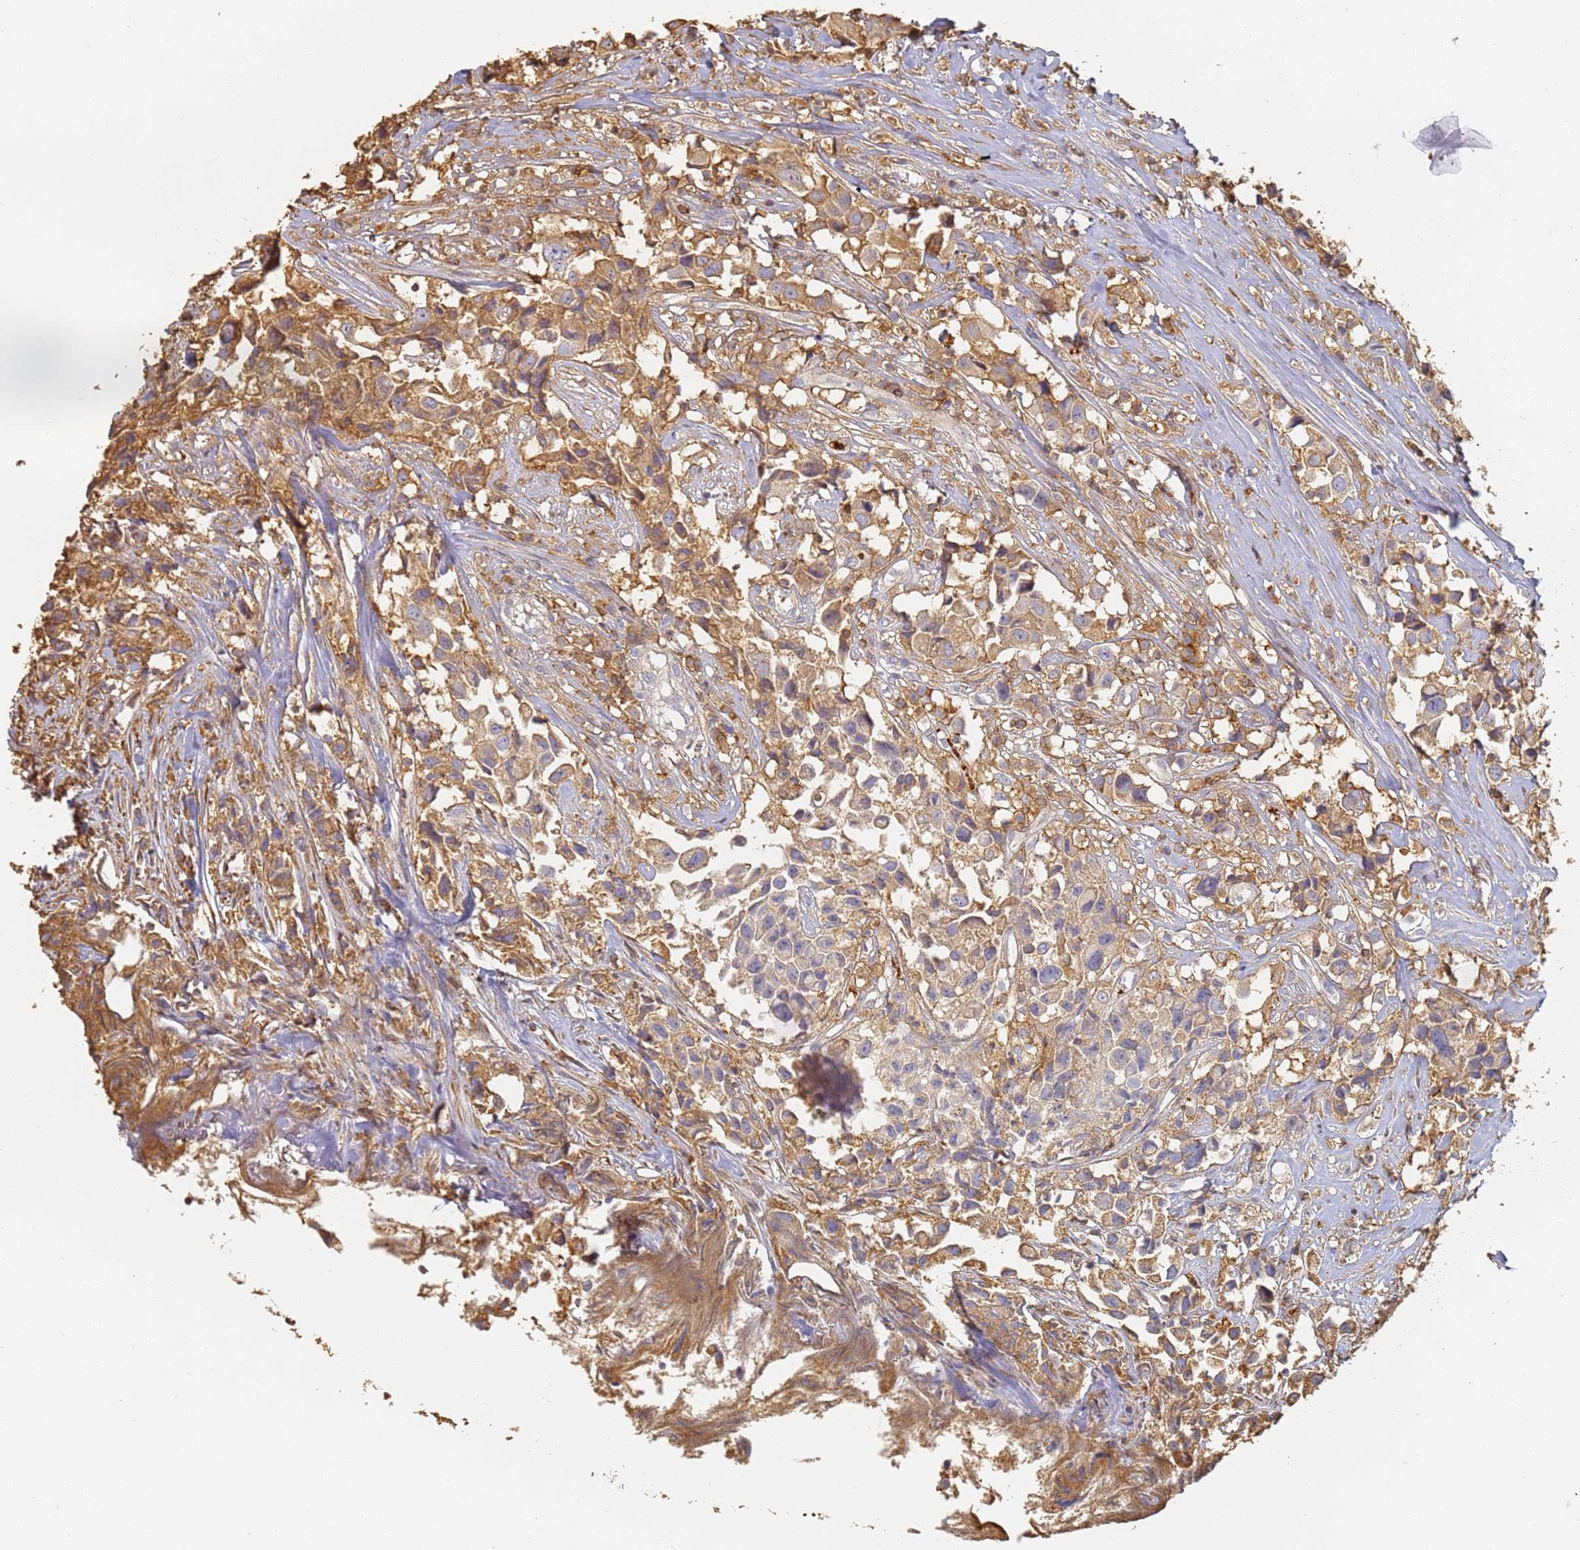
{"staining": {"intensity": "moderate", "quantity": ">75%", "location": "cytoplasmic/membranous"}, "tissue": "urothelial cancer", "cell_type": "Tumor cells", "image_type": "cancer", "snomed": [{"axis": "morphology", "description": "Urothelial carcinoma, High grade"}, {"axis": "topography", "description": "Urinary bladder"}], "caption": "High-power microscopy captured an immunohistochemistry (IHC) histopathology image of urothelial cancer, revealing moderate cytoplasmic/membranous staining in approximately >75% of tumor cells. (Stains: DAB (3,3'-diaminobenzidine) in brown, nuclei in blue, Microscopy: brightfield microscopy at high magnification).", "gene": "BIN2", "patient": {"sex": "female", "age": 75}}